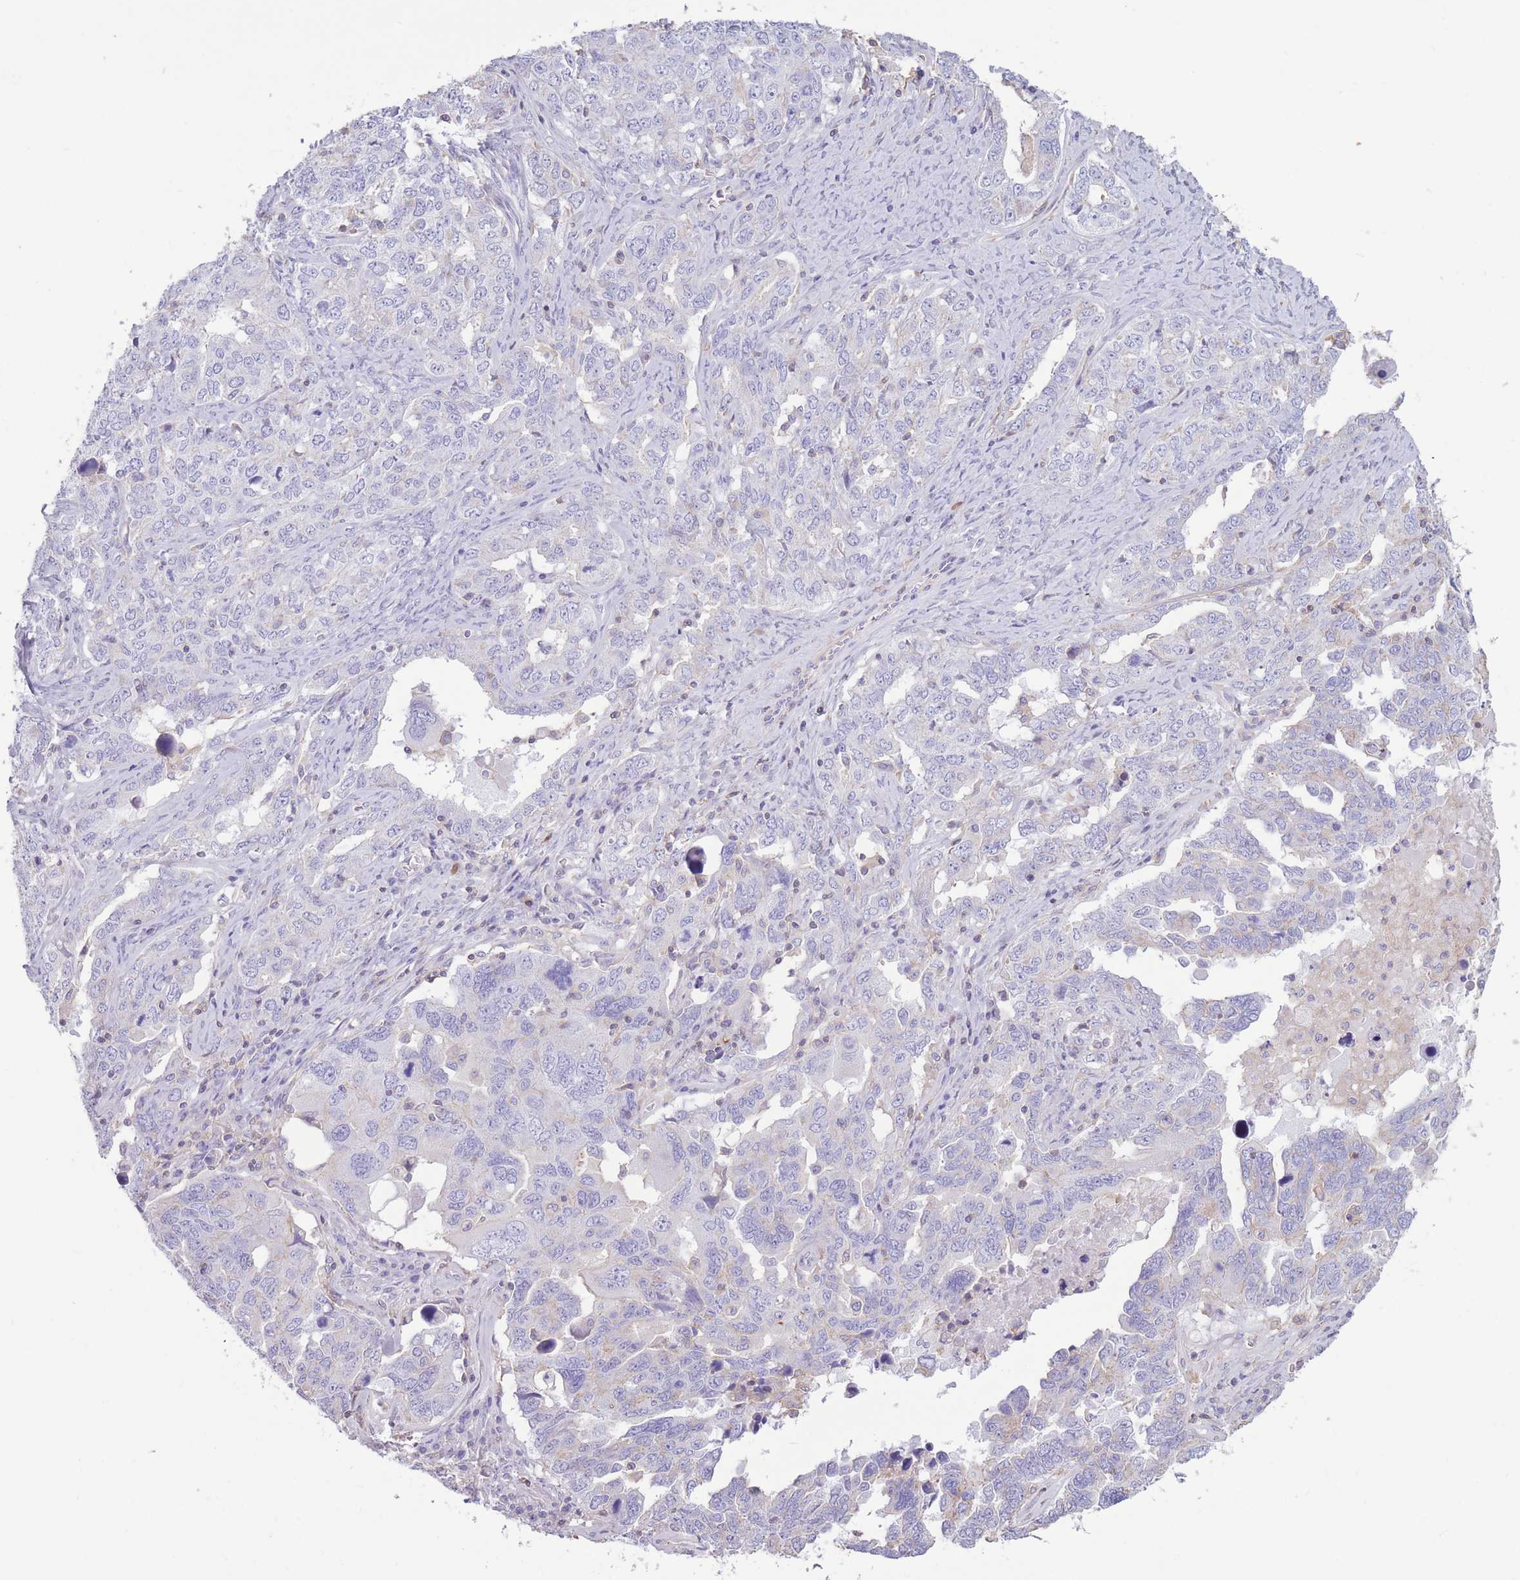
{"staining": {"intensity": "negative", "quantity": "none", "location": "none"}, "tissue": "ovarian cancer", "cell_type": "Tumor cells", "image_type": "cancer", "snomed": [{"axis": "morphology", "description": "Carcinoma, endometroid"}, {"axis": "topography", "description": "Ovary"}], "caption": "Protein analysis of ovarian cancer shows no significant positivity in tumor cells.", "gene": "PDHA1", "patient": {"sex": "female", "age": 62}}